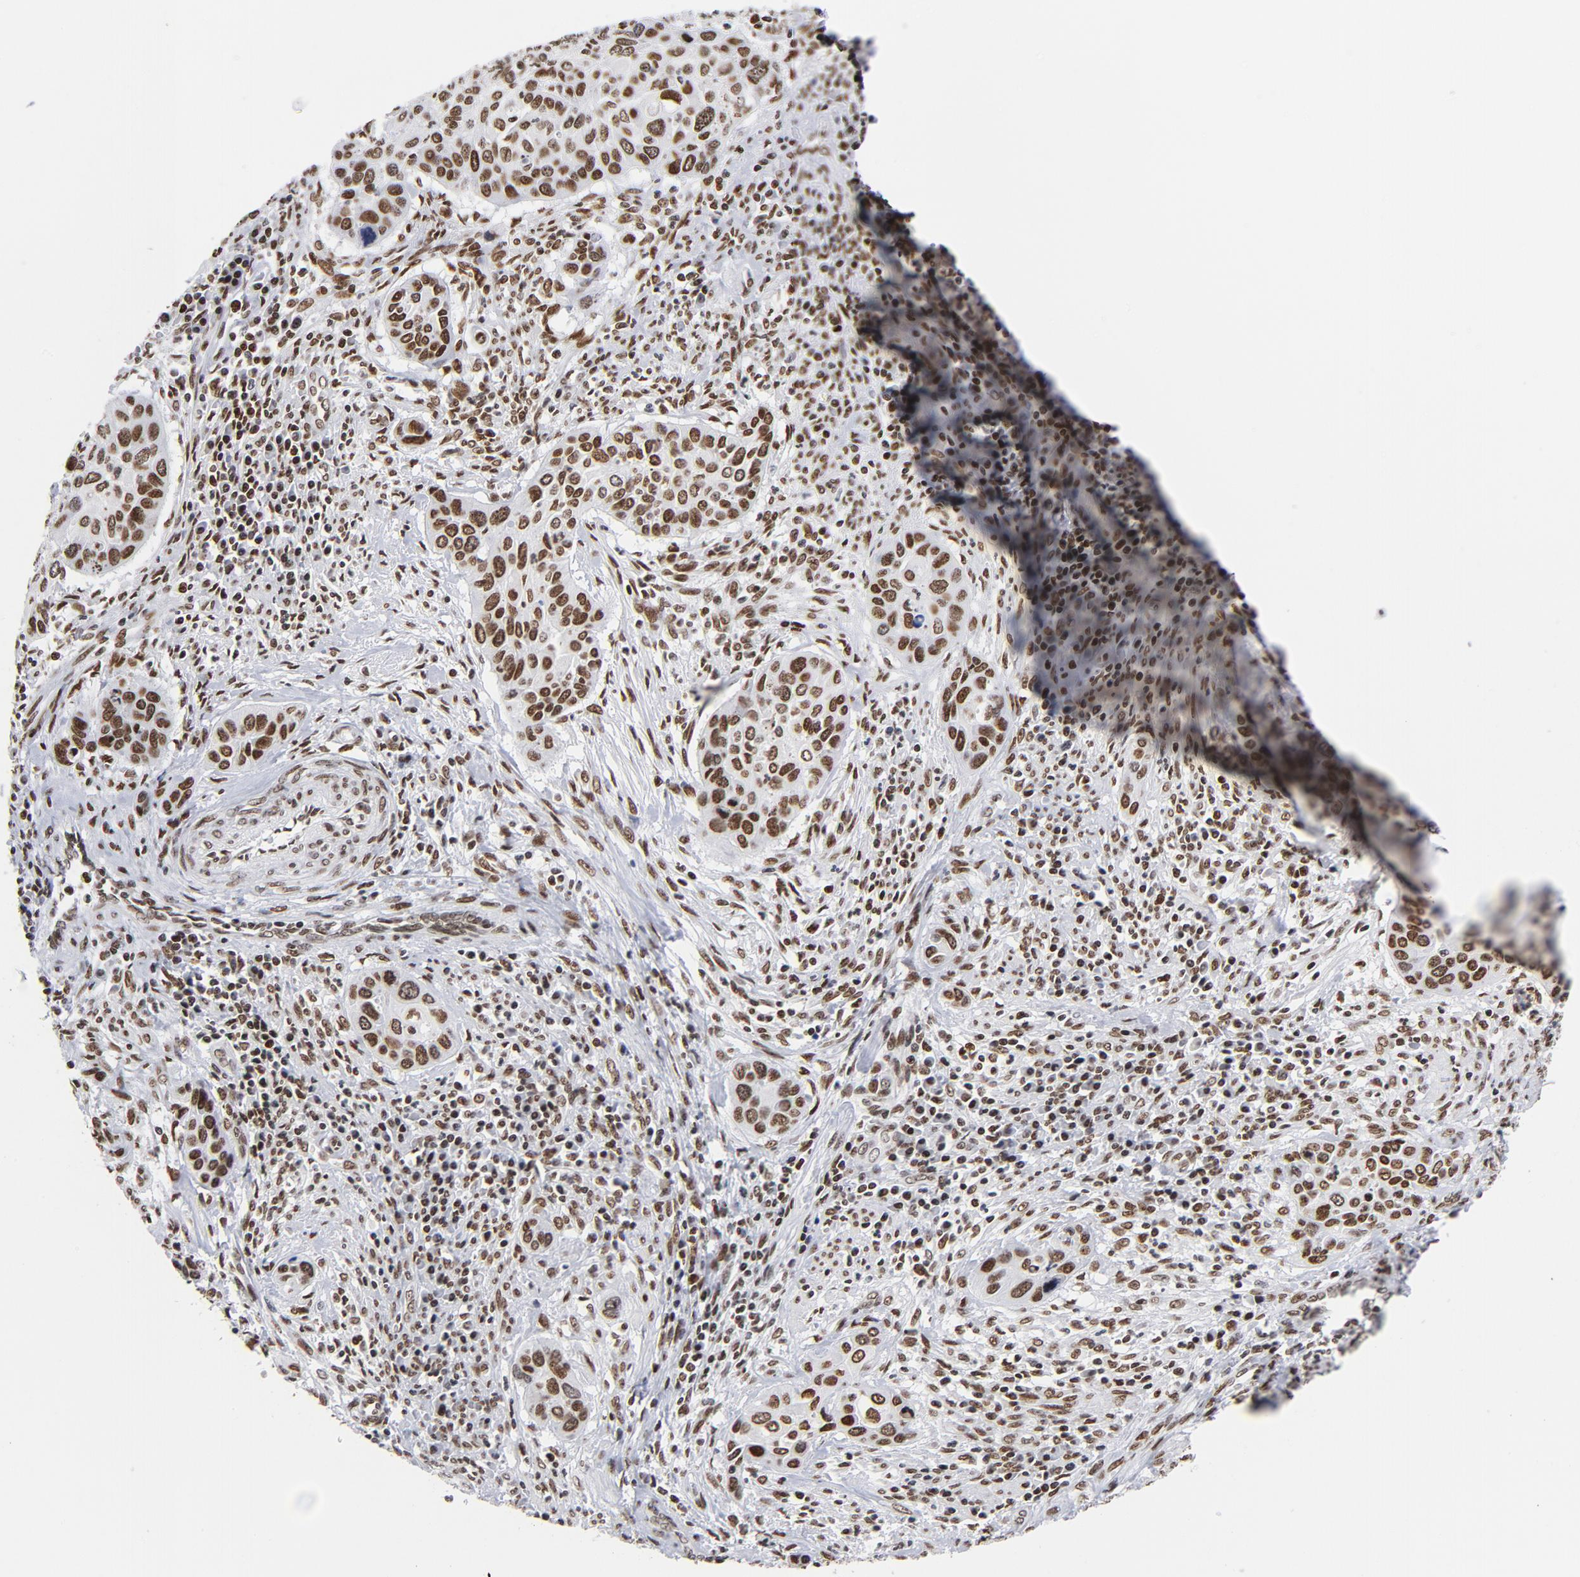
{"staining": {"intensity": "strong", "quantity": ">75%", "location": "nuclear"}, "tissue": "cervical cancer", "cell_type": "Tumor cells", "image_type": "cancer", "snomed": [{"axis": "morphology", "description": "Adenocarcinoma, NOS"}, {"axis": "topography", "description": "Cervix"}], "caption": "Cervical cancer was stained to show a protein in brown. There is high levels of strong nuclear staining in approximately >75% of tumor cells.", "gene": "TOP2B", "patient": {"sex": "female", "age": 29}}